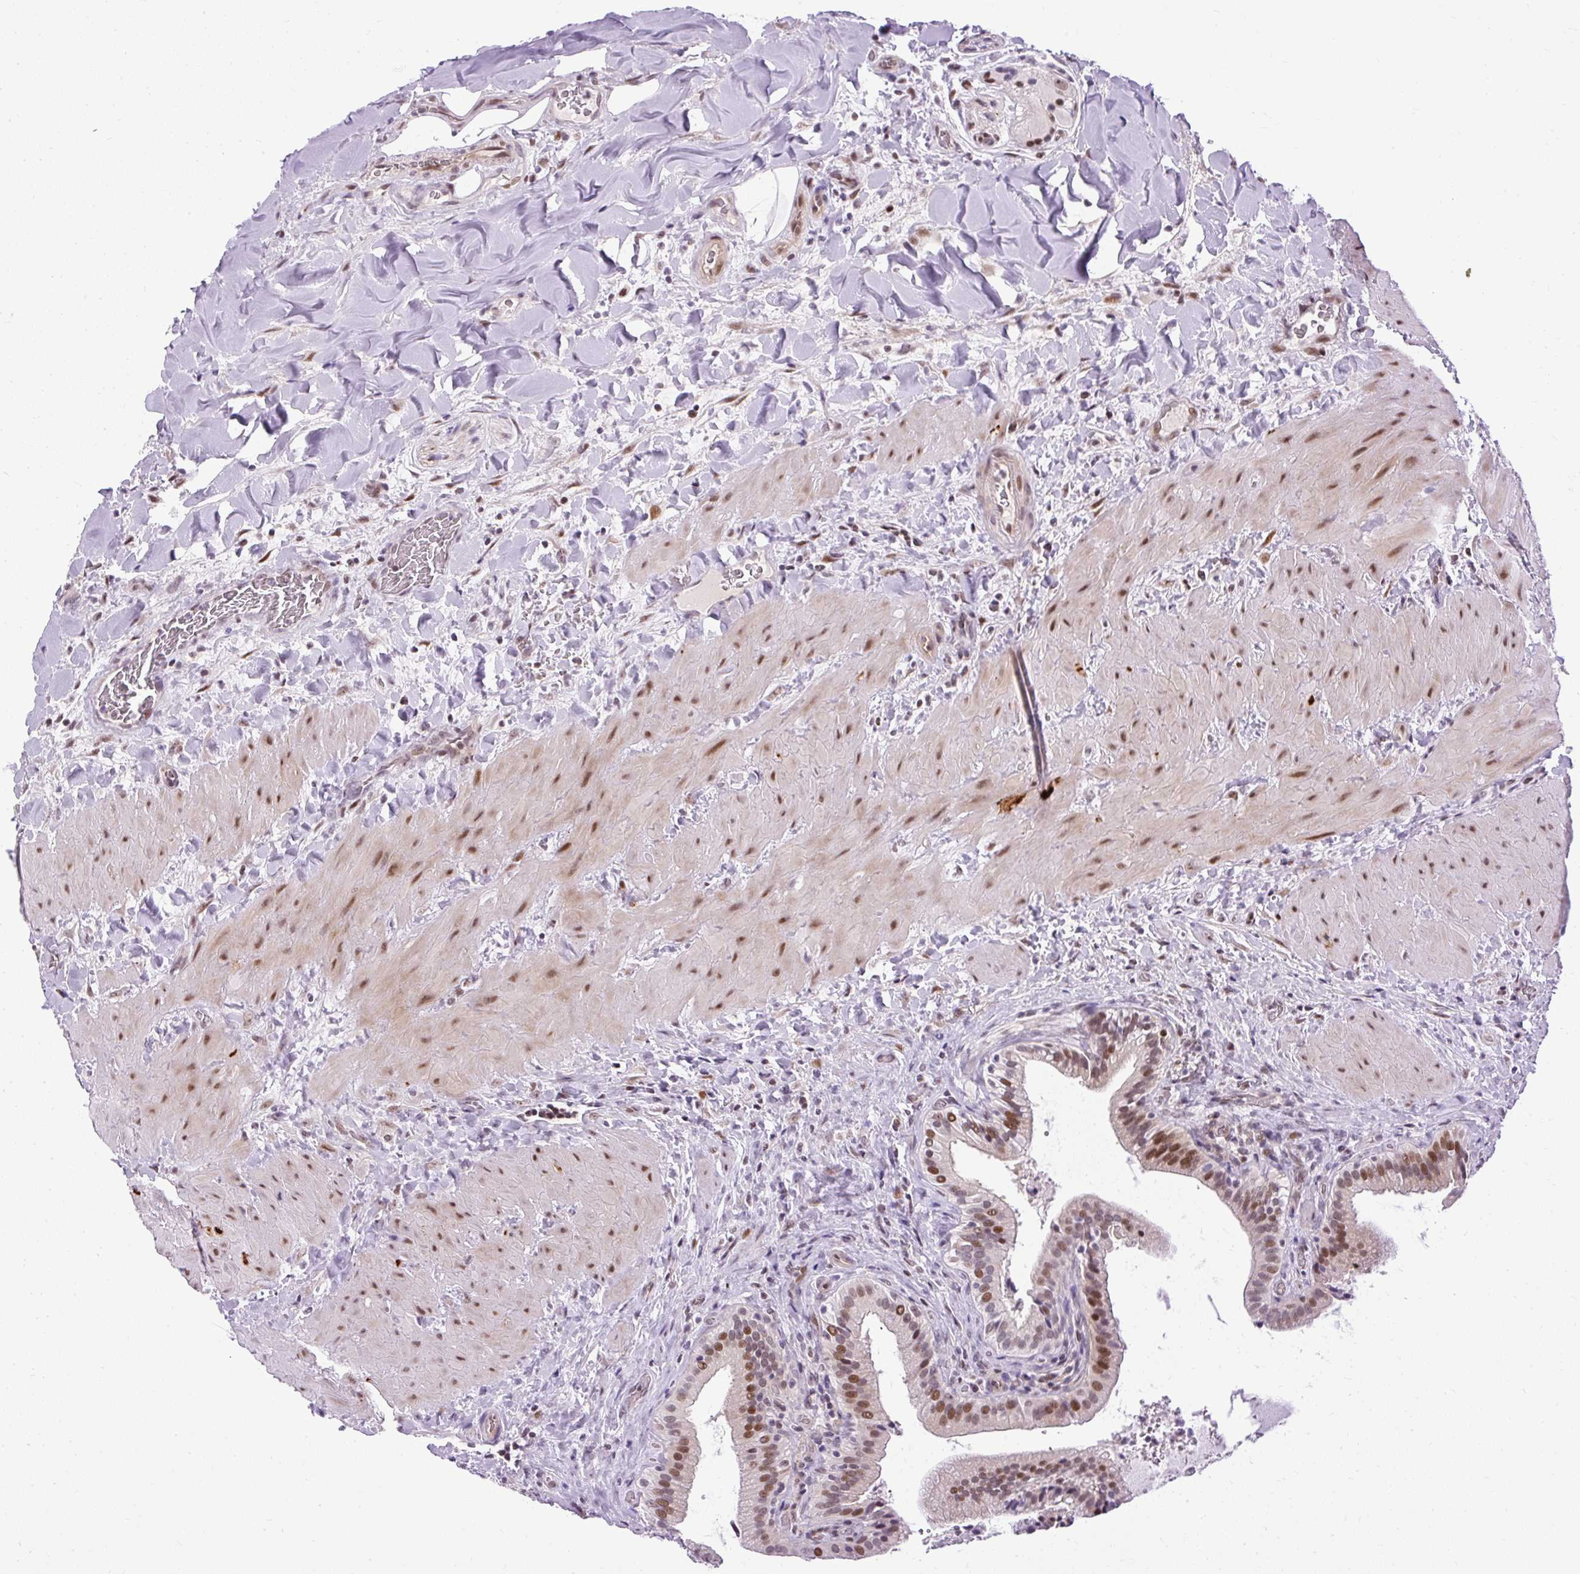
{"staining": {"intensity": "strong", "quantity": ">75%", "location": "nuclear"}, "tissue": "gallbladder", "cell_type": "Glandular cells", "image_type": "normal", "snomed": [{"axis": "morphology", "description": "Normal tissue, NOS"}, {"axis": "topography", "description": "Gallbladder"}], "caption": "Immunohistochemical staining of normal gallbladder exhibits high levels of strong nuclear positivity in approximately >75% of glandular cells.", "gene": "ARHGEF18", "patient": {"sex": "male", "age": 24}}